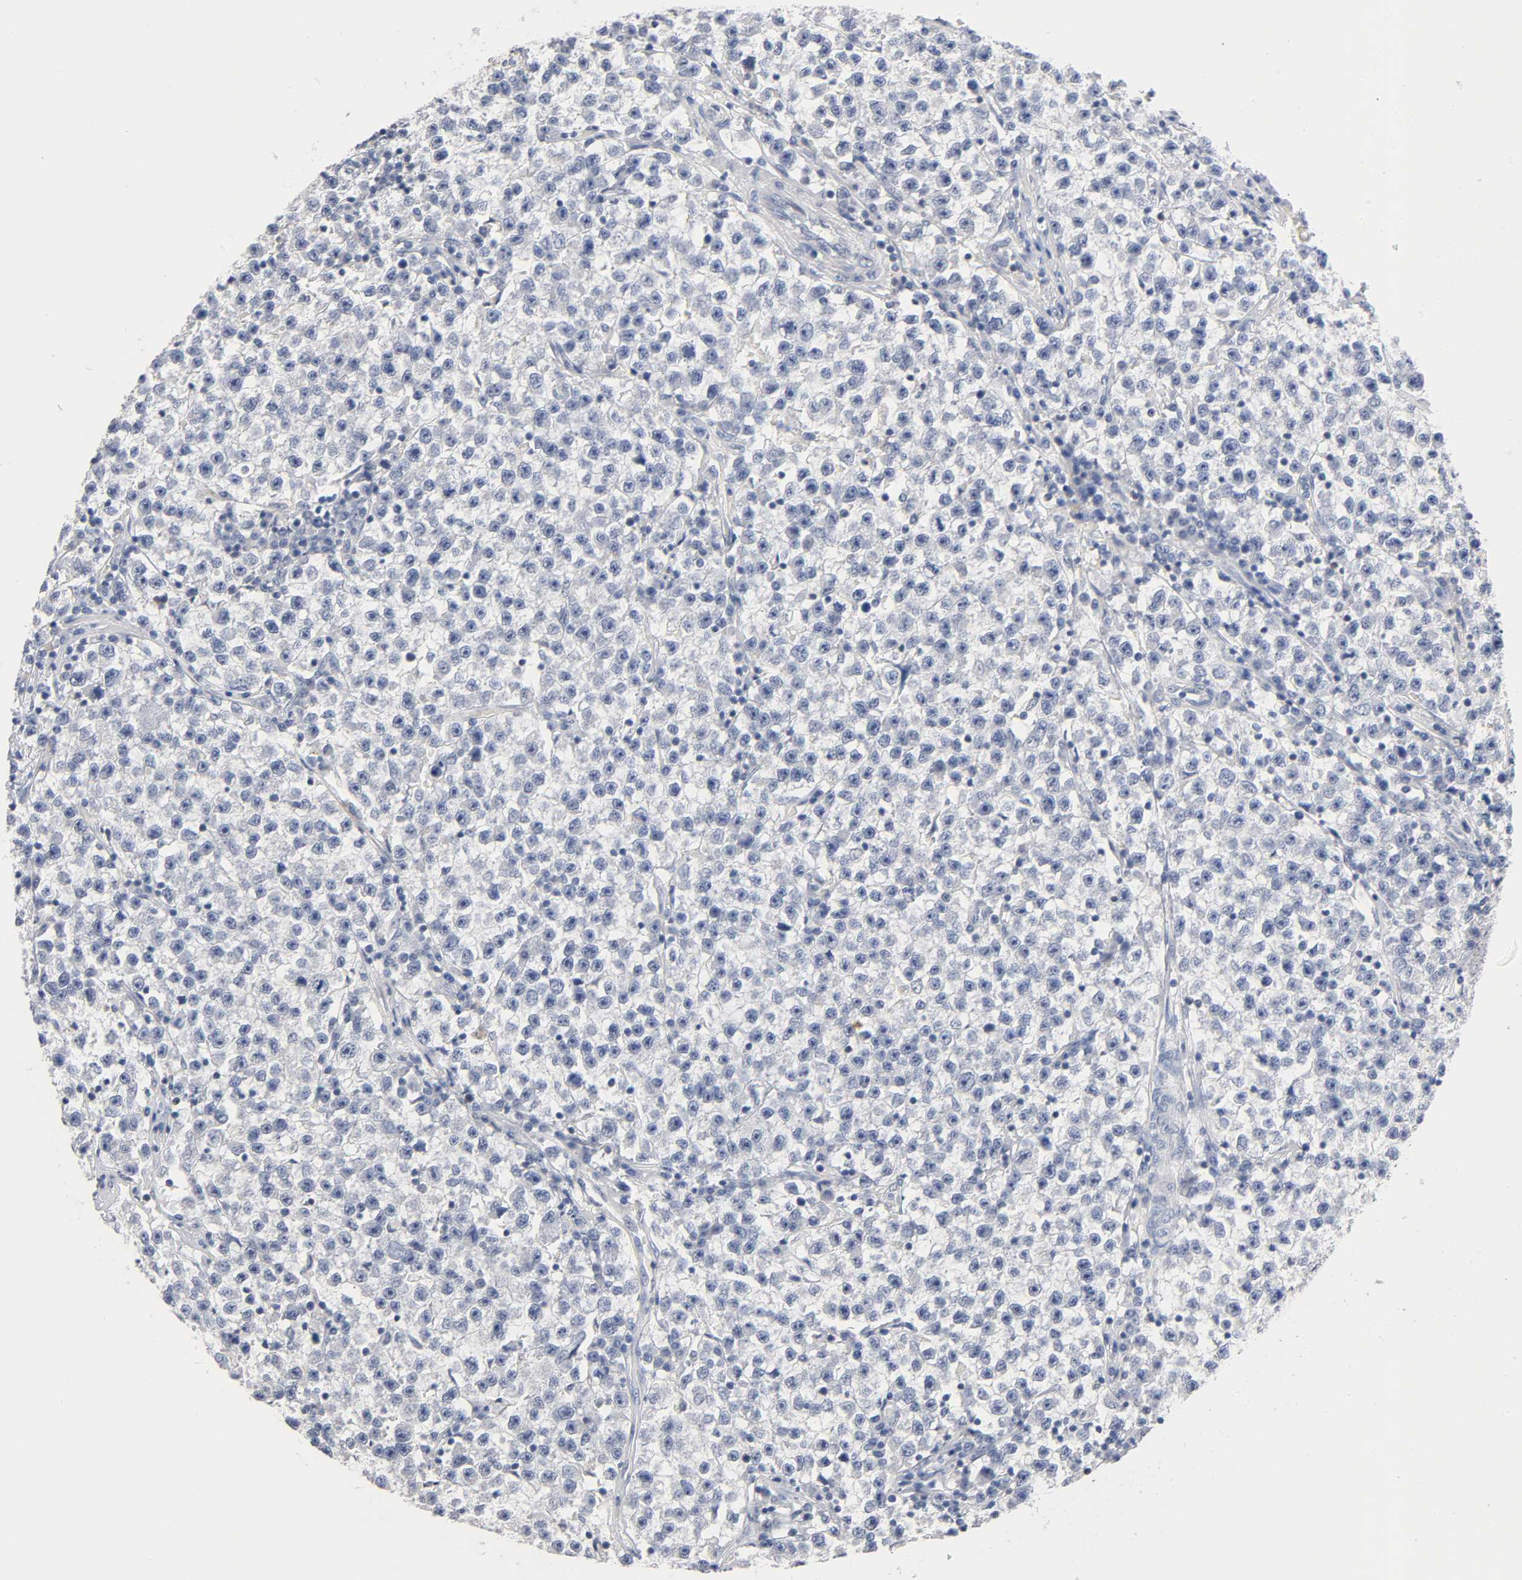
{"staining": {"intensity": "negative", "quantity": "none", "location": "none"}, "tissue": "testis cancer", "cell_type": "Tumor cells", "image_type": "cancer", "snomed": [{"axis": "morphology", "description": "Seminoma, NOS"}, {"axis": "topography", "description": "Testis"}], "caption": "This image is of seminoma (testis) stained with immunohistochemistry (IHC) to label a protein in brown with the nuclei are counter-stained blue. There is no expression in tumor cells.", "gene": "NFATC1", "patient": {"sex": "male", "age": 22}}